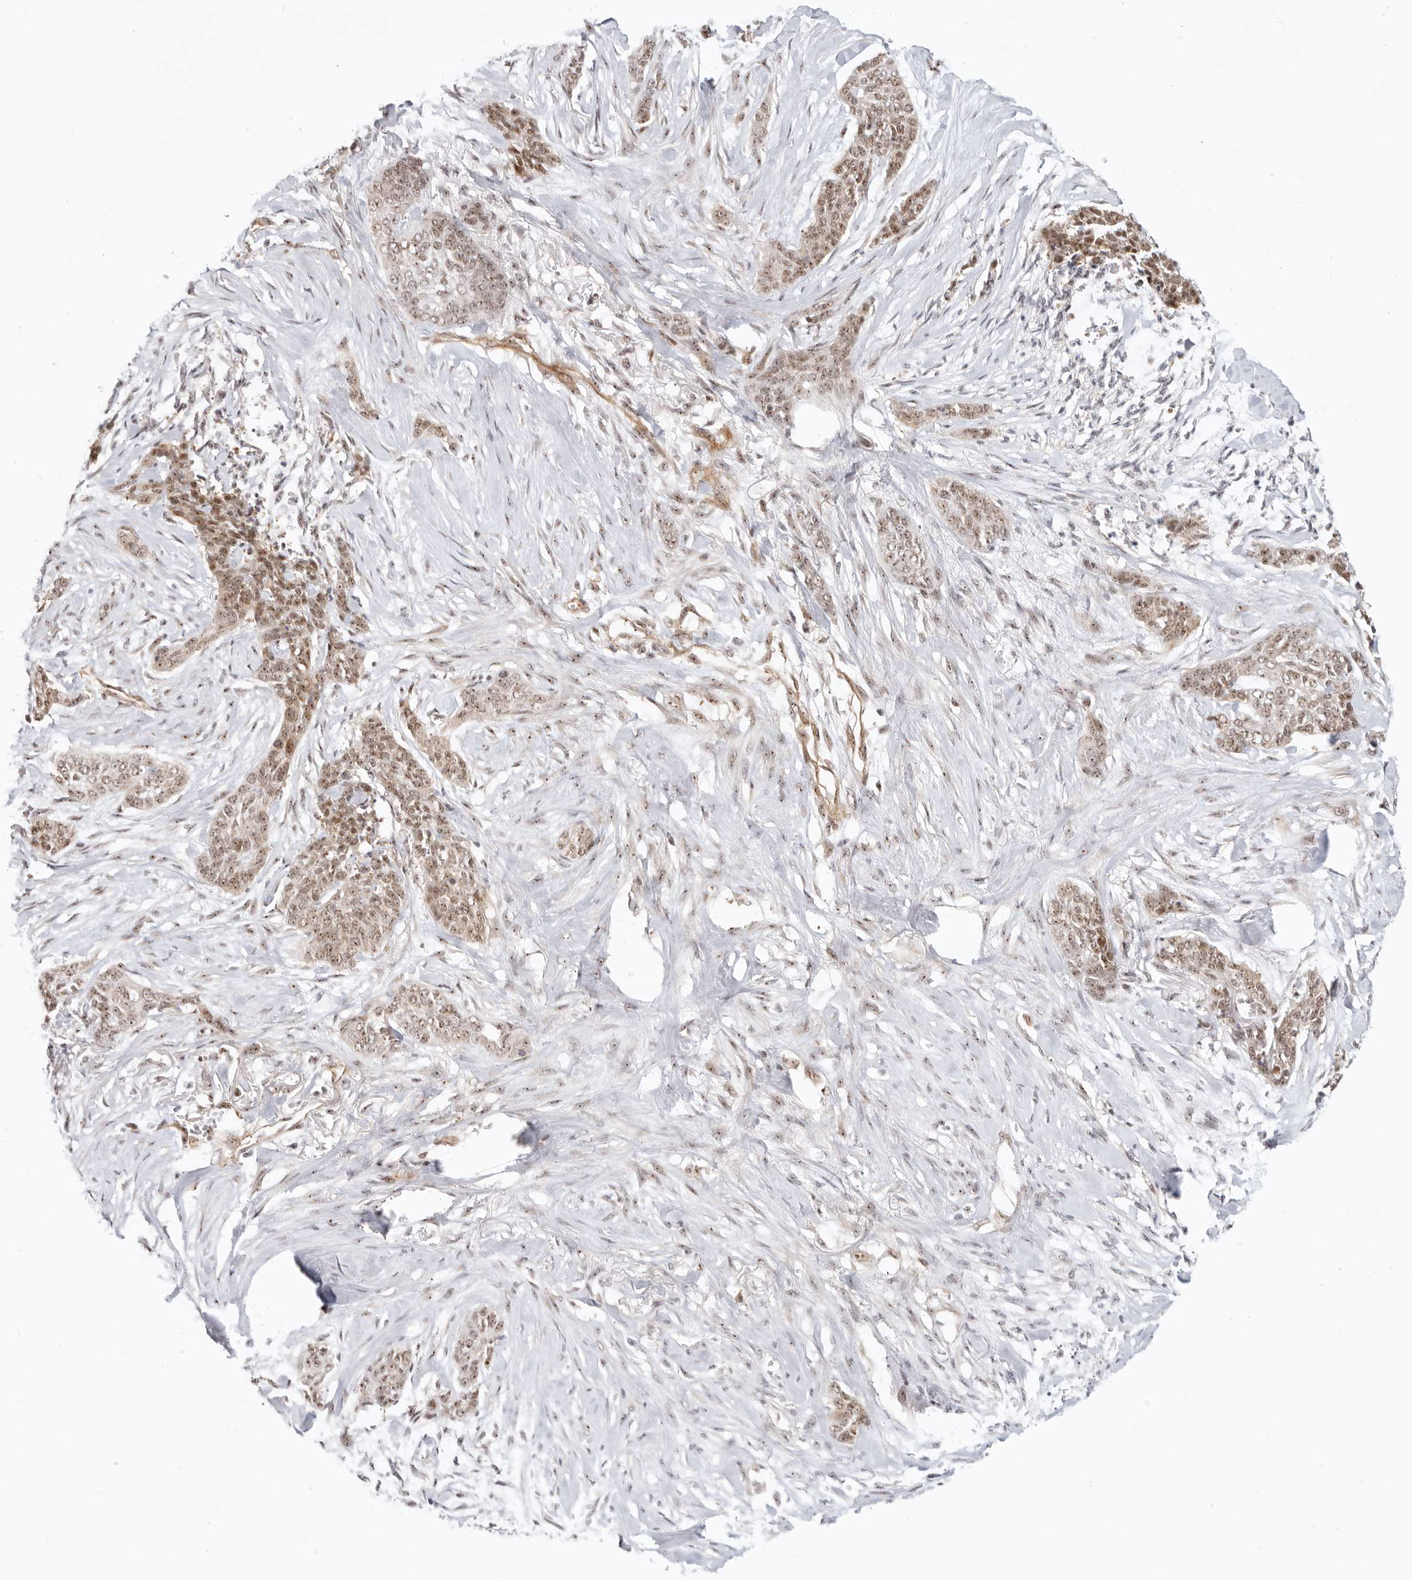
{"staining": {"intensity": "moderate", "quantity": ">75%", "location": "nuclear"}, "tissue": "skin cancer", "cell_type": "Tumor cells", "image_type": "cancer", "snomed": [{"axis": "morphology", "description": "Basal cell carcinoma"}, {"axis": "topography", "description": "Skin"}], "caption": "Human skin basal cell carcinoma stained with a brown dye exhibits moderate nuclear positive positivity in about >75% of tumor cells.", "gene": "BAP1", "patient": {"sex": "female", "age": 64}}